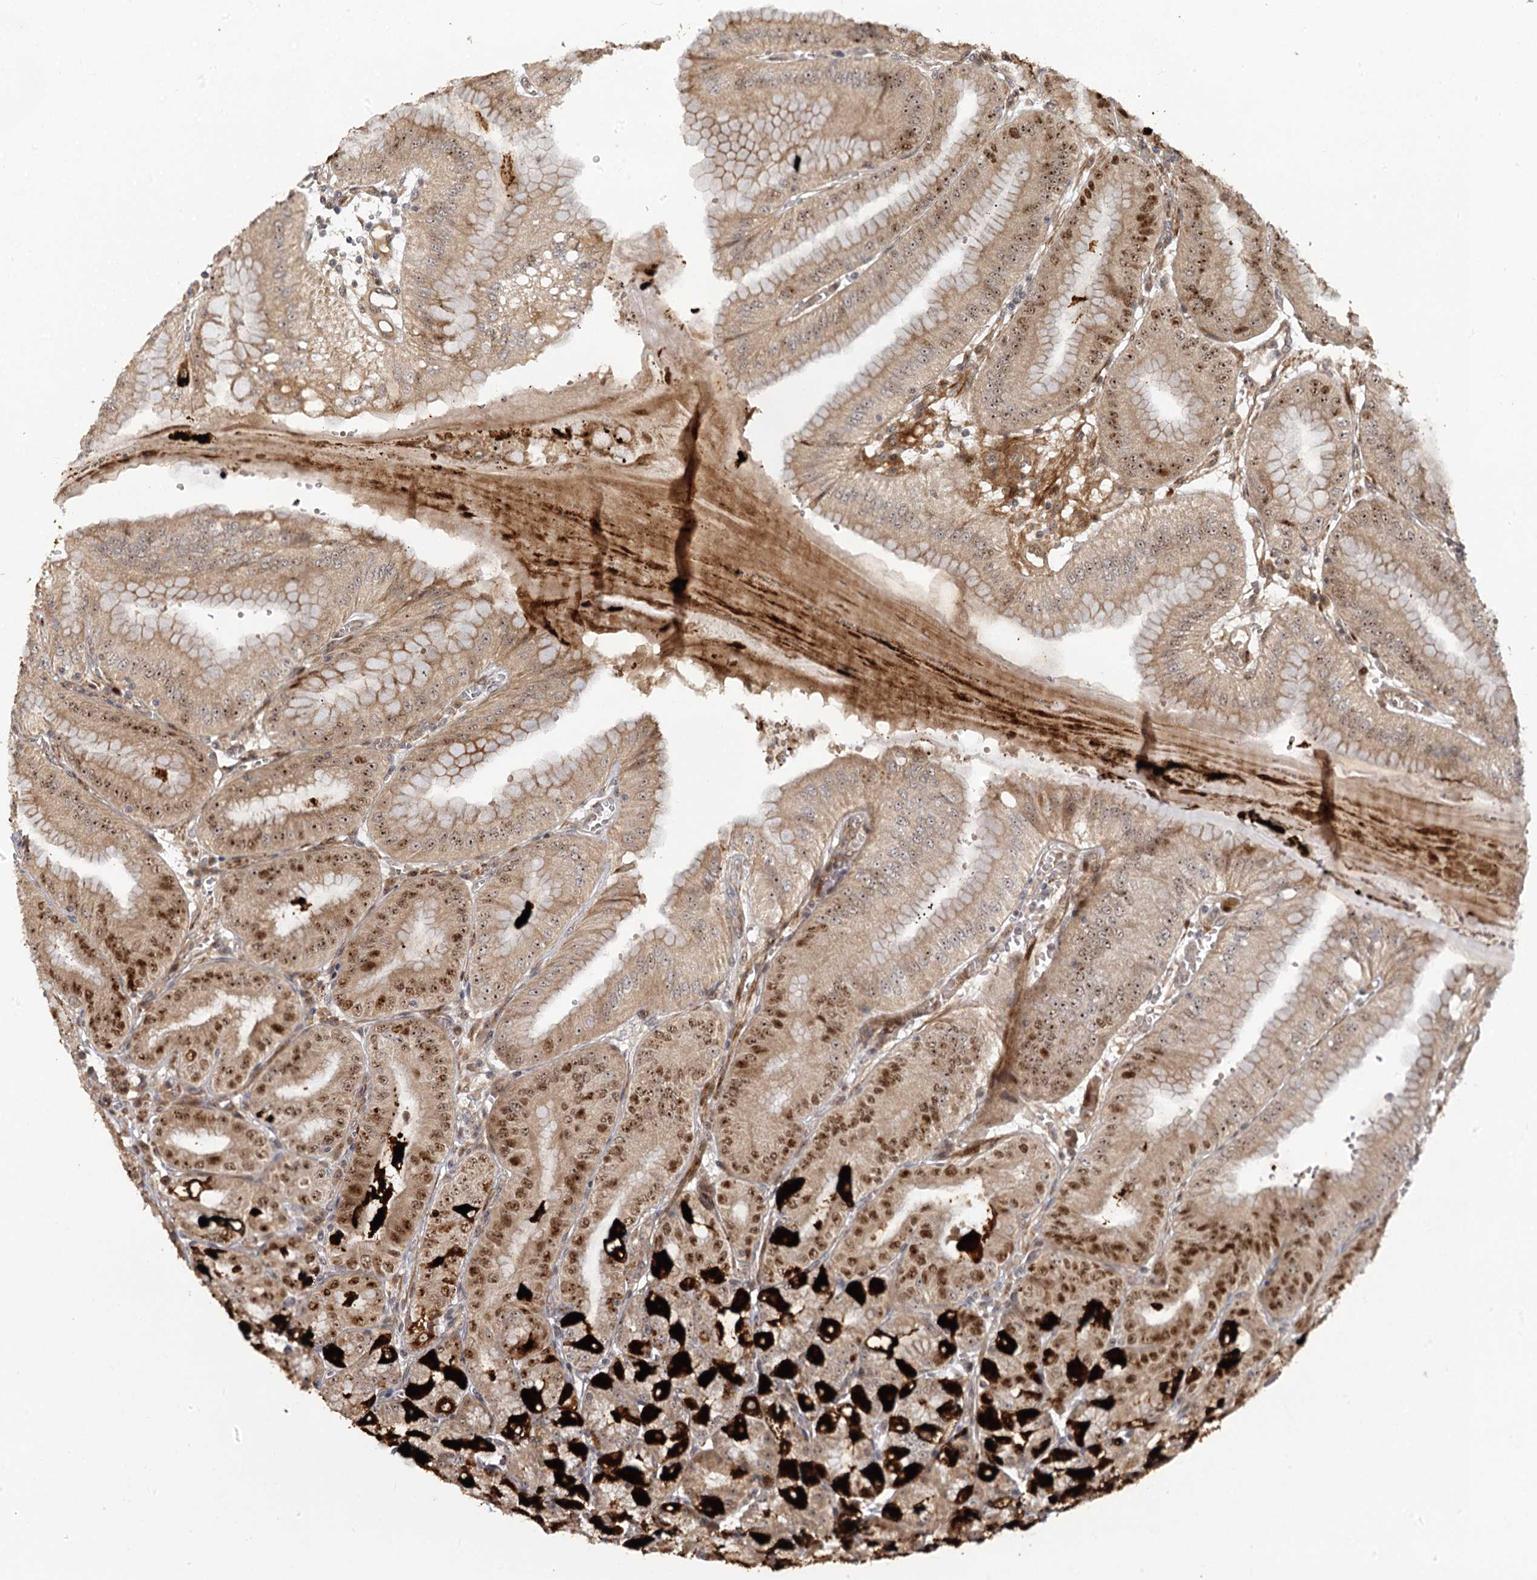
{"staining": {"intensity": "strong", "quantity": "25%-75%", "location": "cytoplasmic/membranous,nuclear"}, "tissue": "stomach", "cell_type": "Glandular cells", "image_type": "normal", "snomed": [{"axis": "morphology", "description": "Normal tissue, NOS"}, {"axis": "topography", "description": "Stomach, lower"}], "caption": "Stomach stained for a protein demonstrates strong cytoplasmic/membranous,nuclear positivity in glandular cells. The protein is shown in brown color, while the nuclei are stained blue.", "gene": "PIK3C2A", "patient": {"sex": "male", "age": 71}}